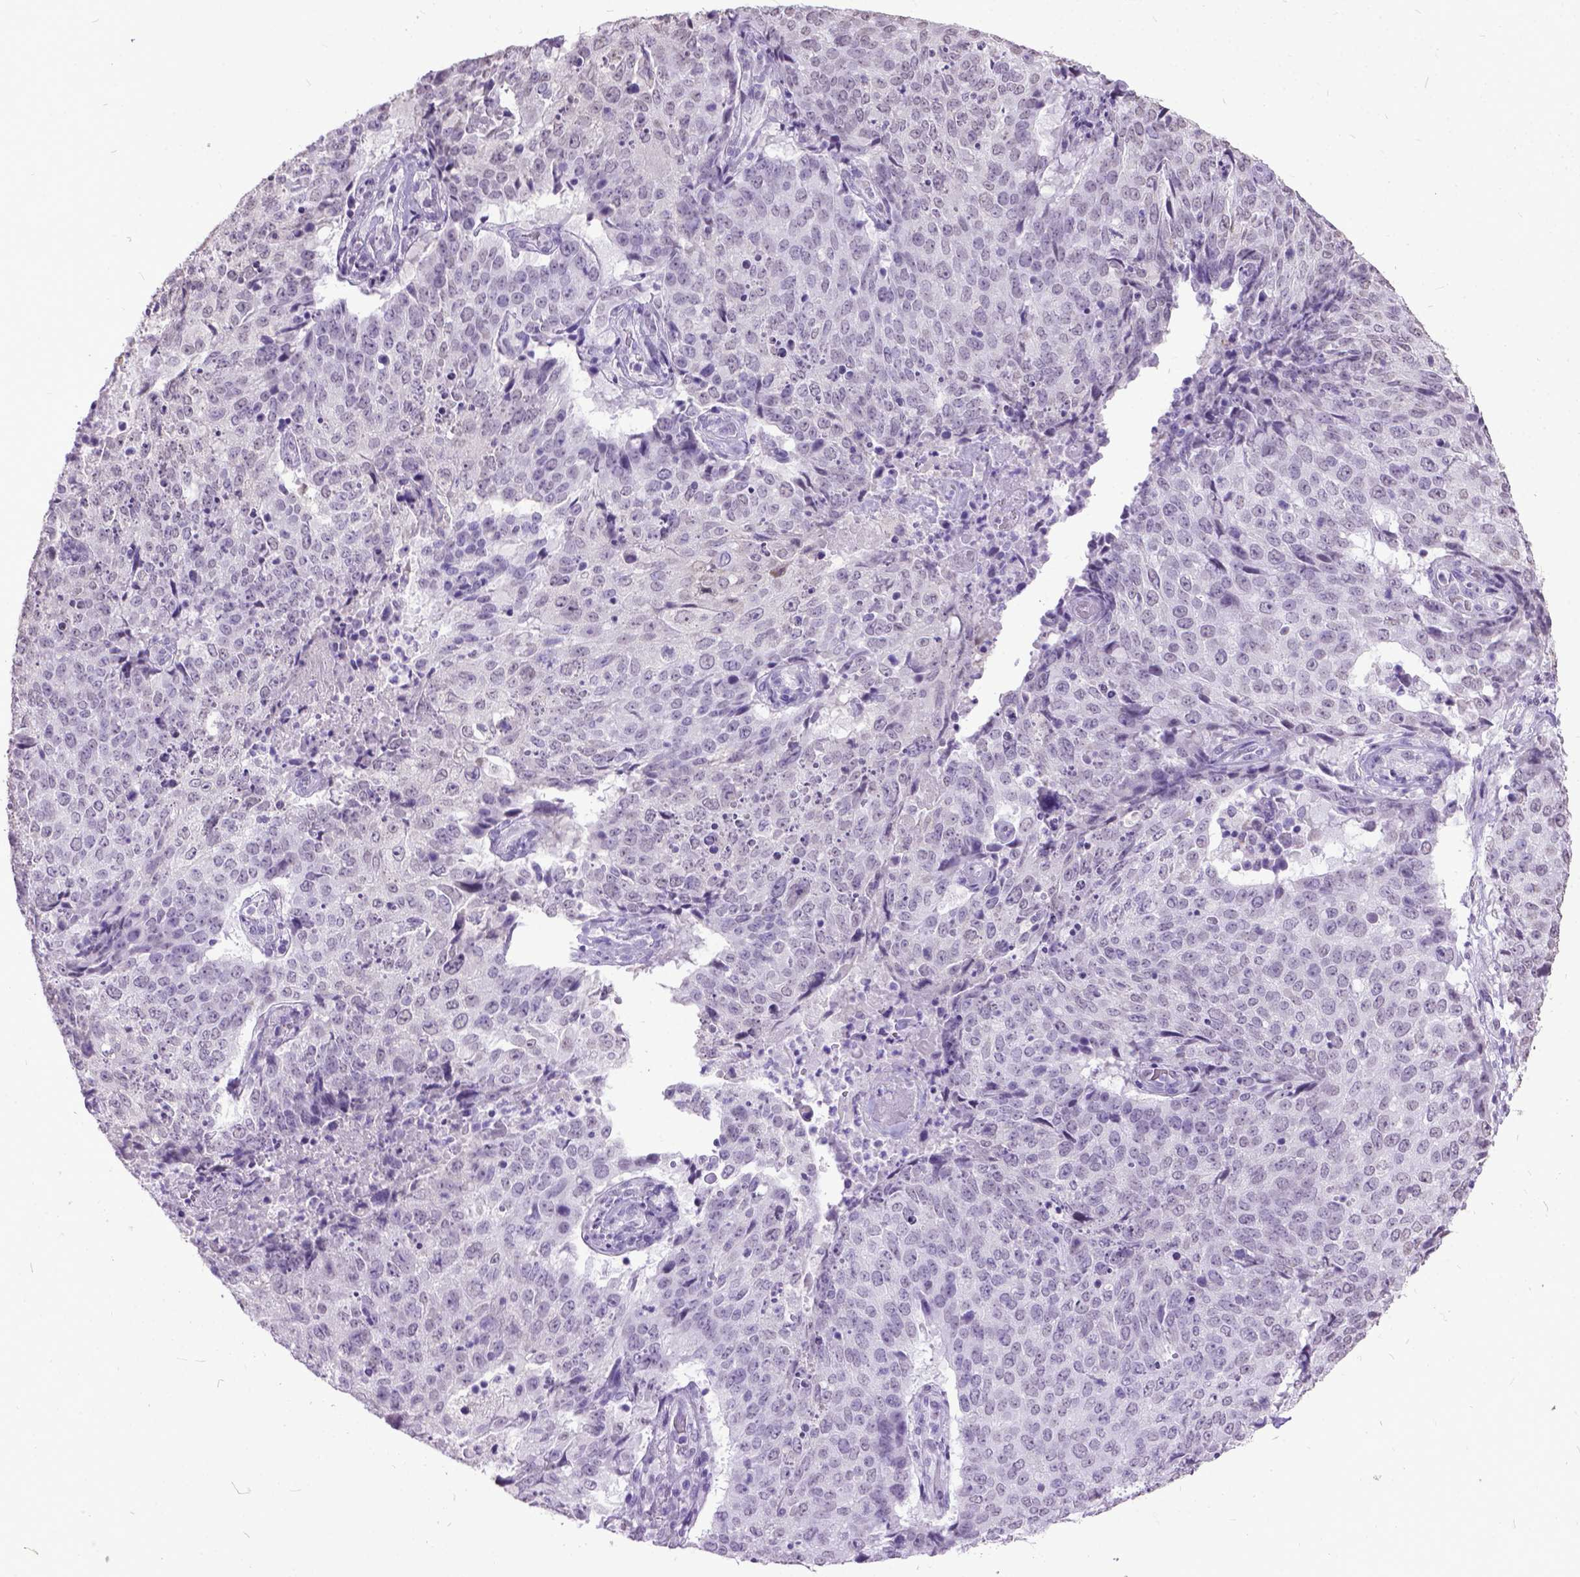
{"staining": {"intensity": "negative", "quantity": "none", "location": "none"}, "tissue": "lung cancer", "cell_type": "Tumor cells", "image_type": "cancer", "snomed": [{"axis": "morphology", "description": "Normal tissue, NOS"}, {"axis": "morphology", "description": "Squamous cell carcinoma, NOS"}, {"axis": "topography", "description": "Bronchus"}, {"axis": "topography", "description": "Lung"}], "caption": "Immunohistochemical staining of human lung cancer (squamous cell carcinoma) demonstrates no significant expression in tumor cells.", "gene": "MARCHF10", "patient": {"sex": "male", "age": 64}}